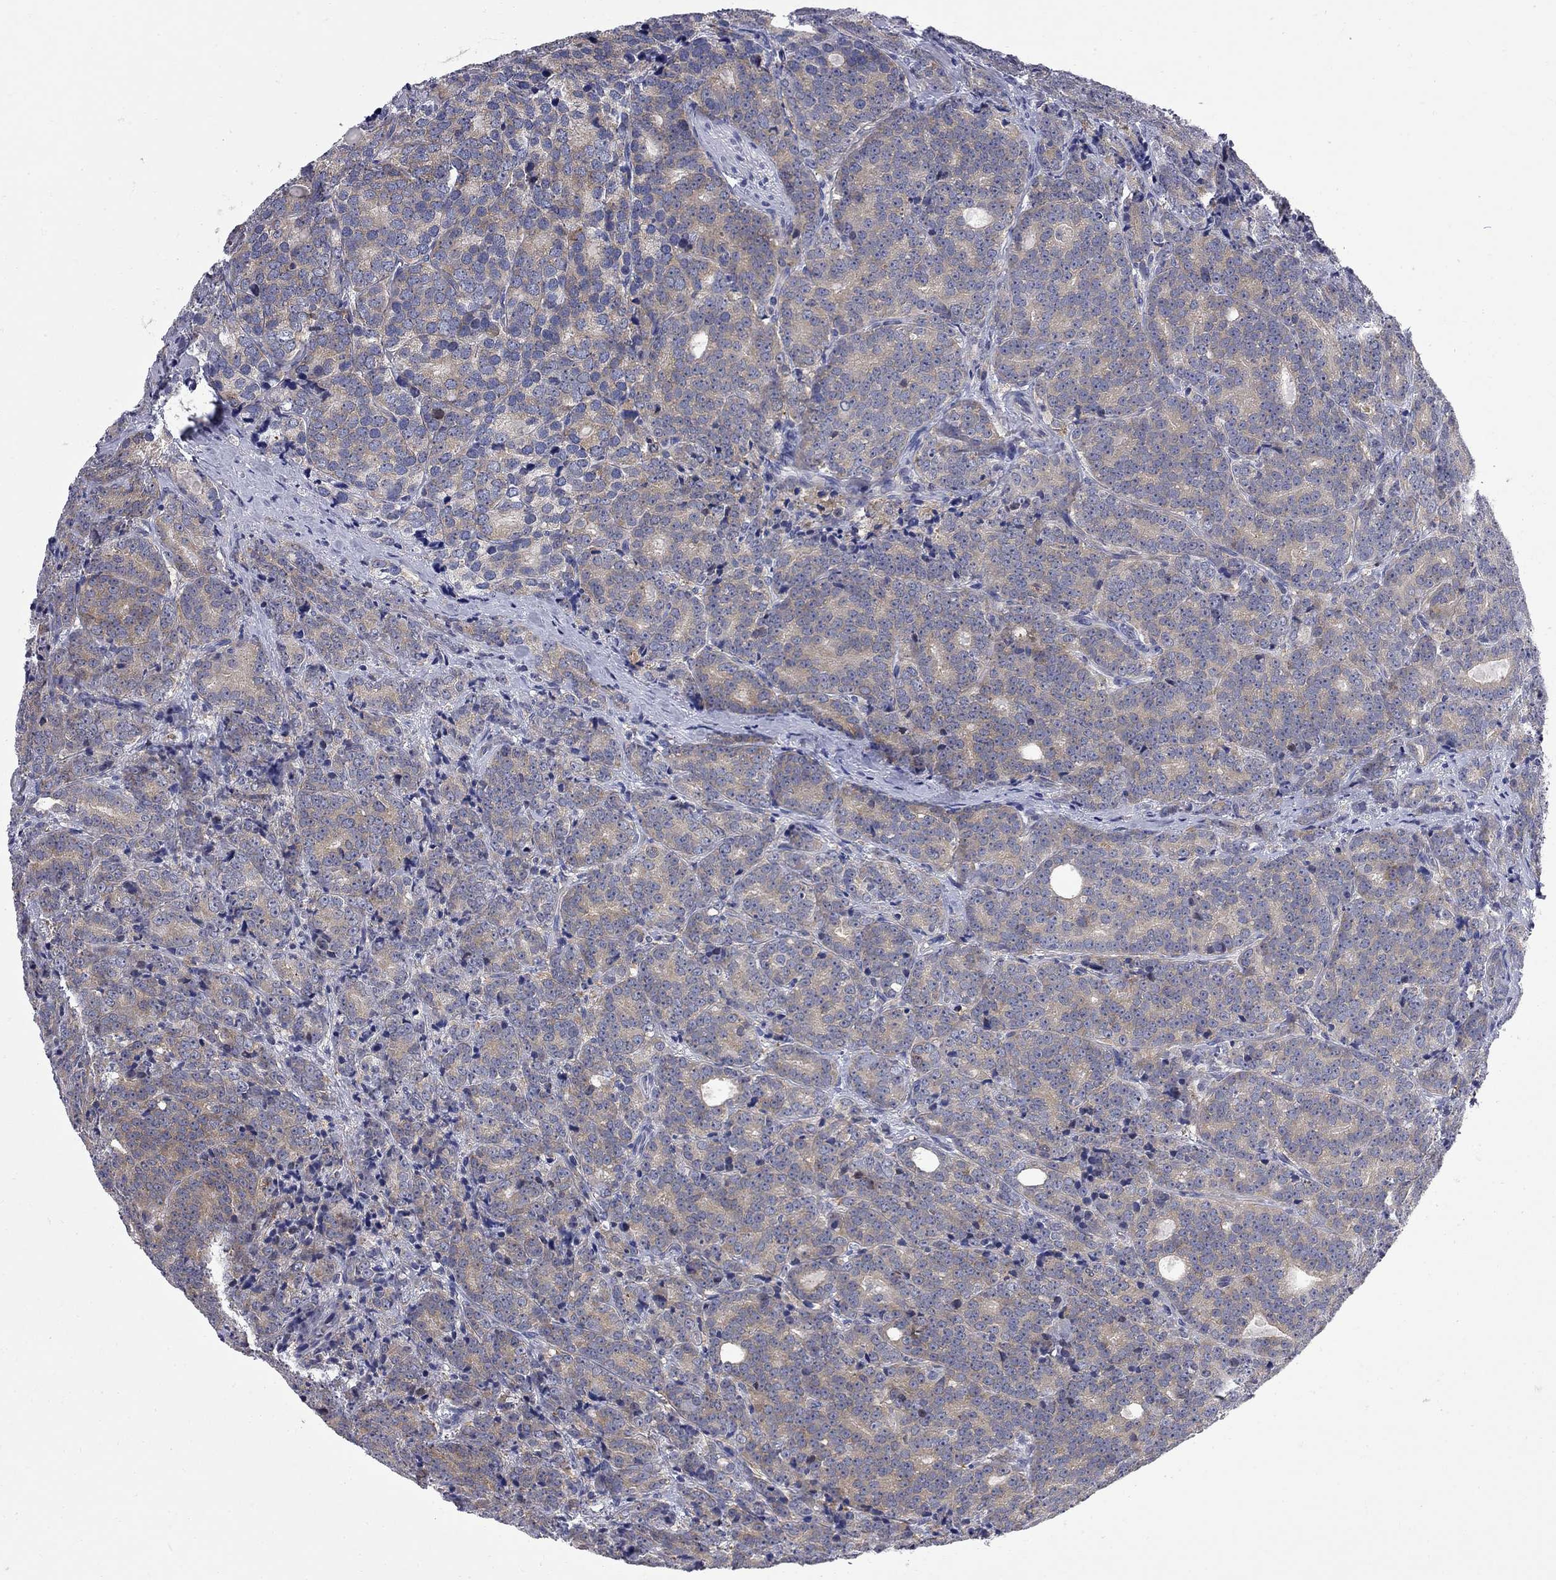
{"staining": {"intensity": "weak", "quantity": ">75%", "location": "cytoplasmic/membranous"}, "tissue": "prostate cancer", "cell_type": "Tumor cells", "image_type": "cancer", "snomed": [{"axis": "morphology", "description": "Adenocarcinoma, NOS"}, {"axis": "topography", "description": "Prostate"}], "caption": "Prostate adenocarcinoma was stained to show a protein in brown. There is low levels of weak cytoplasmic/membranous staining in about >75% of tumor cells. (DAB = brown stain, brightfield microscopy at high magnification).", "gene": "GALNT8", "patient": {"sex": "male", "age": 71}}